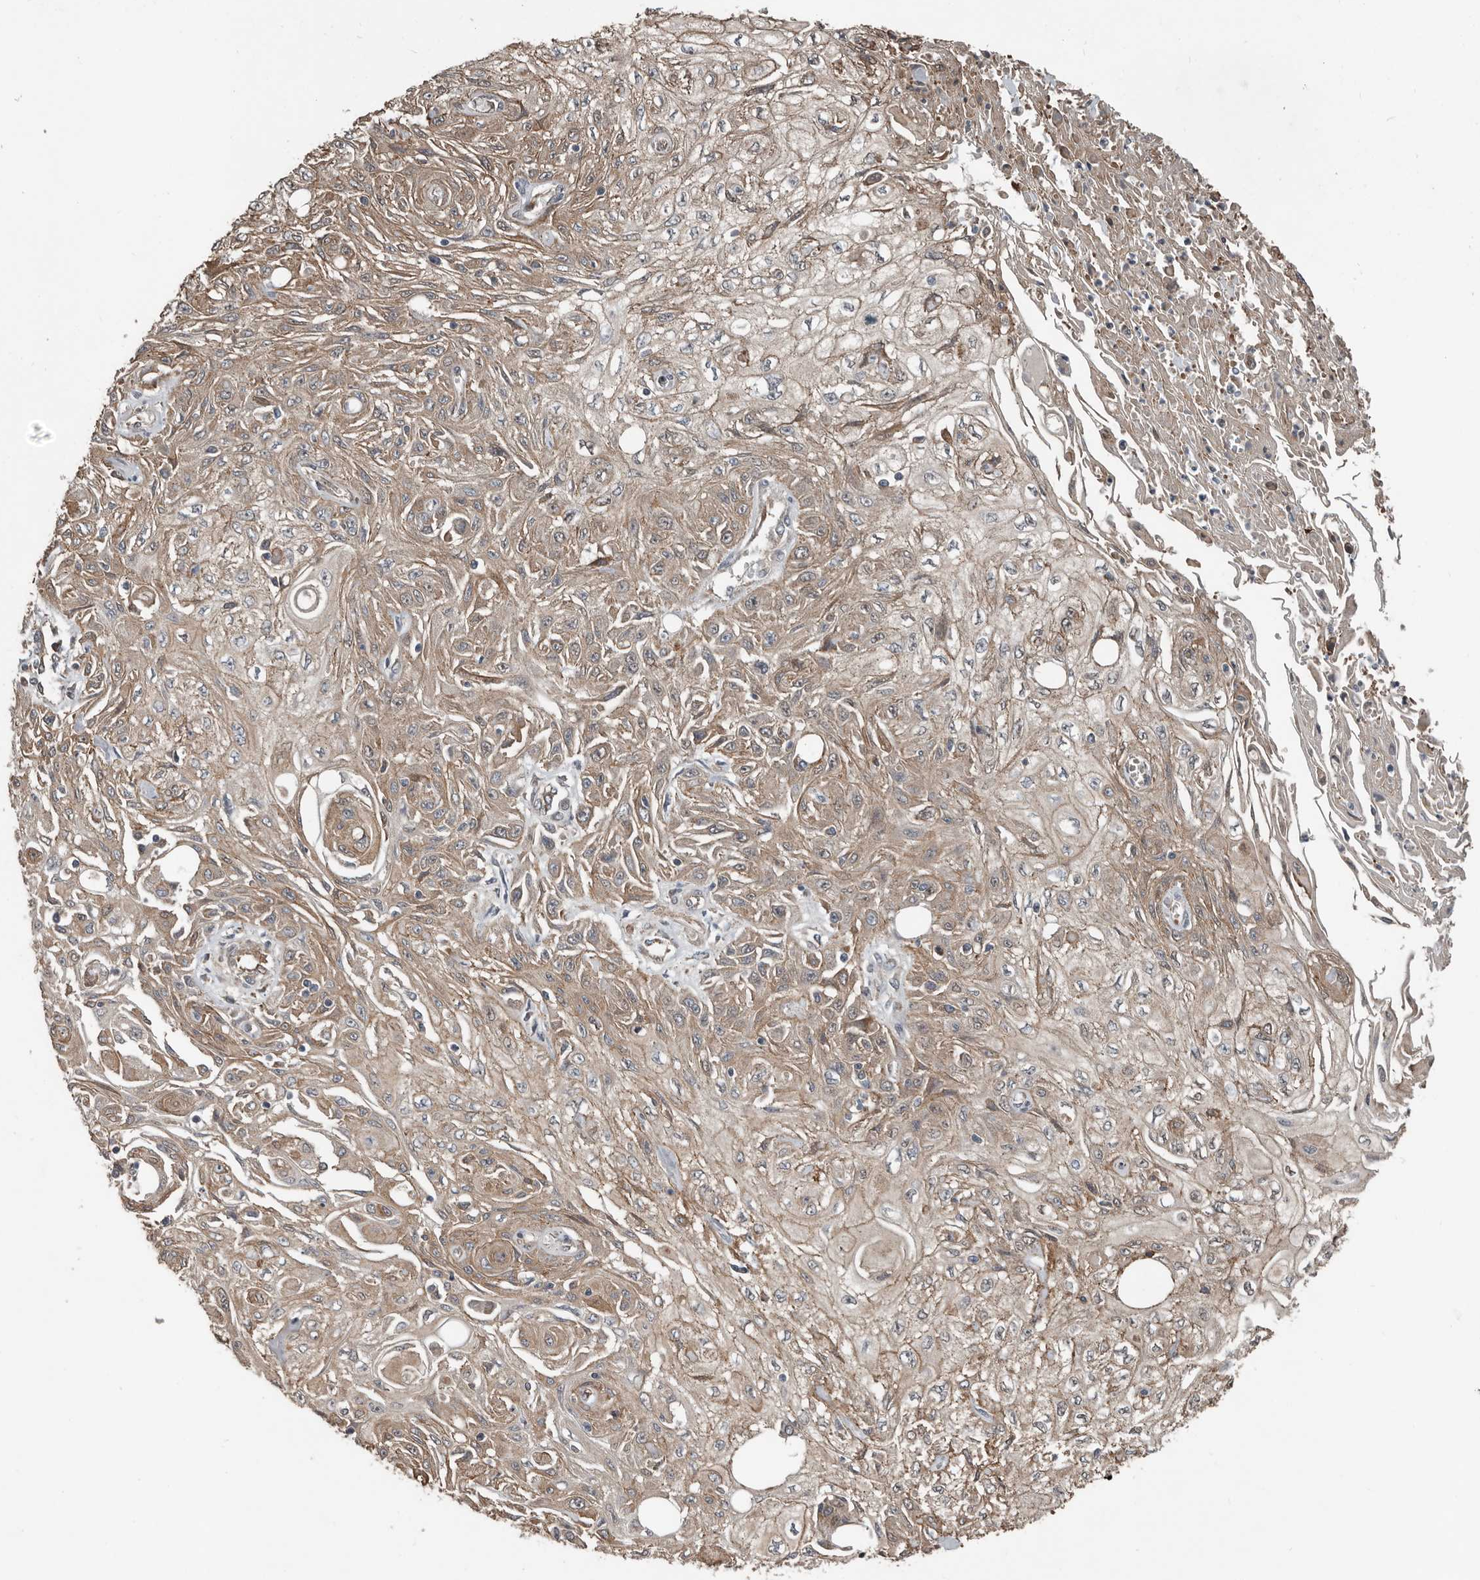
{"staining": {"intensity": "weak", "quantity": ">75%", "location": "cytoplasmic/membranous"}, "tissue": "skin cancer", "cell_type": "Tumor cells", "image_type": "cancer", "snomed": [{"axis": "morphology", "description": "Squamous cell carcinoma, NOS"}, {"axis": "morphology", "description": "Squamous cell carcinoma, metastatic, NOS"}, {"axis": "topography", "description": "Skin"}, {"axis": "topography", "description": "Lymph node"}], "caption": "Immunohistochemistry (IHC) of skin squamous cell carcinoma shows low levels of weak cytoplasmic/membranous positivity in approximately >75% of tumor cells. The staining was performed using DAB, with brown indicating positive protein expression. Nuclei are stained blue with hematoxylin.", "gene": "YOD1", "patient": {"sex": "male", "age": 75}}